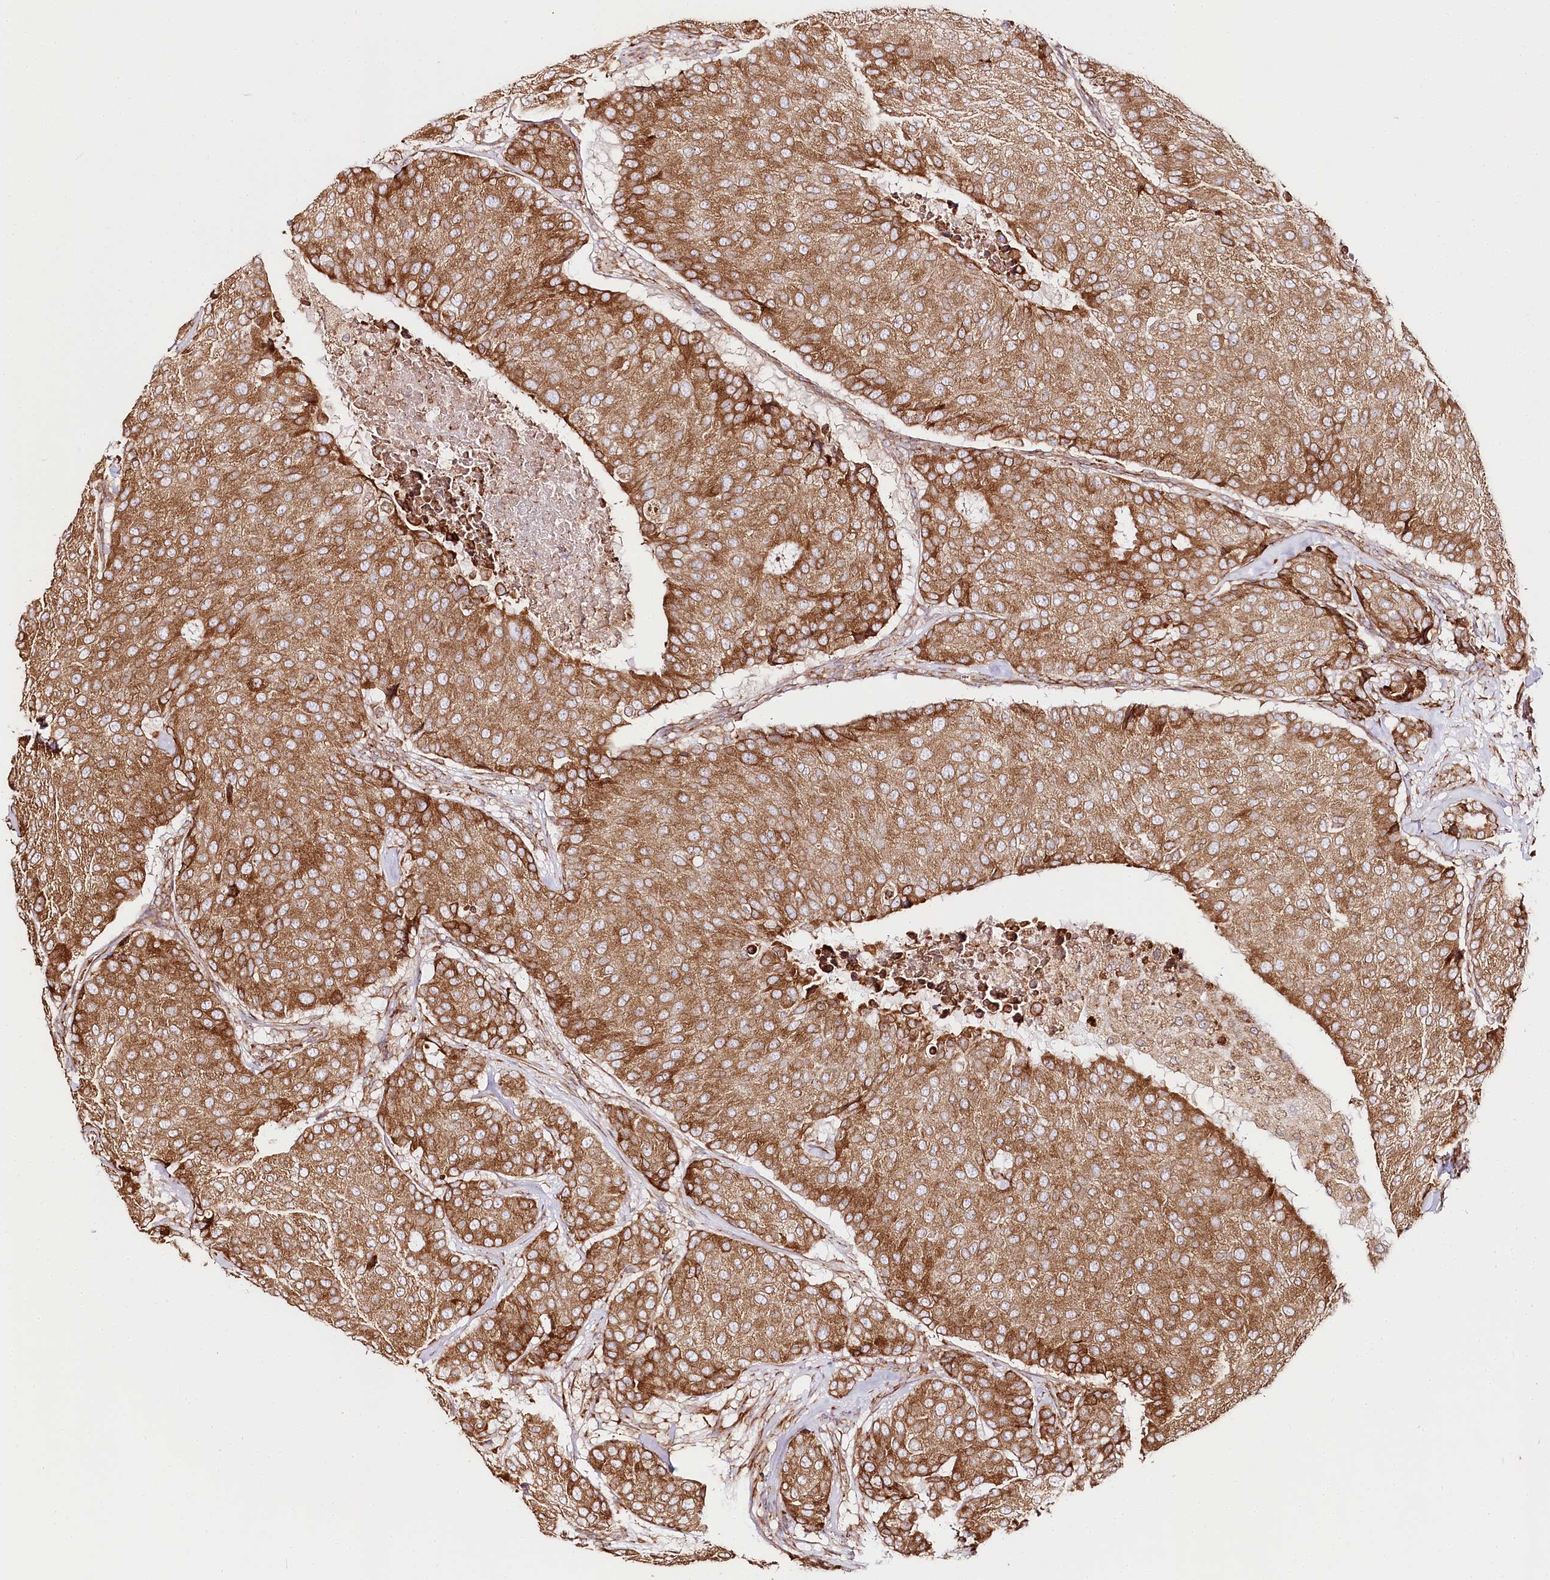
{"staining": {"intensity": "moderate", "quantity": ">75%", "location": "cytoplasmic/membranous"}, "tissue": "breast cancer", "cell_type": "Tumor cells", "image_type": "cancer", "snomed": [{"axis": "morphology", "description": "Duct carcinoma"}, {"axis": "topography", "description": "Breast"}], "caption": "High-power microscopy captured an immunohistochemistry (IHC) image of breast cancer (invasive ductal carcinoma), revealing moderate cytoplasmic/membranous staining in about >75% of tumor cells.", "gene": "CNPY2", "patient": {"sex": "female", "age": 75}}